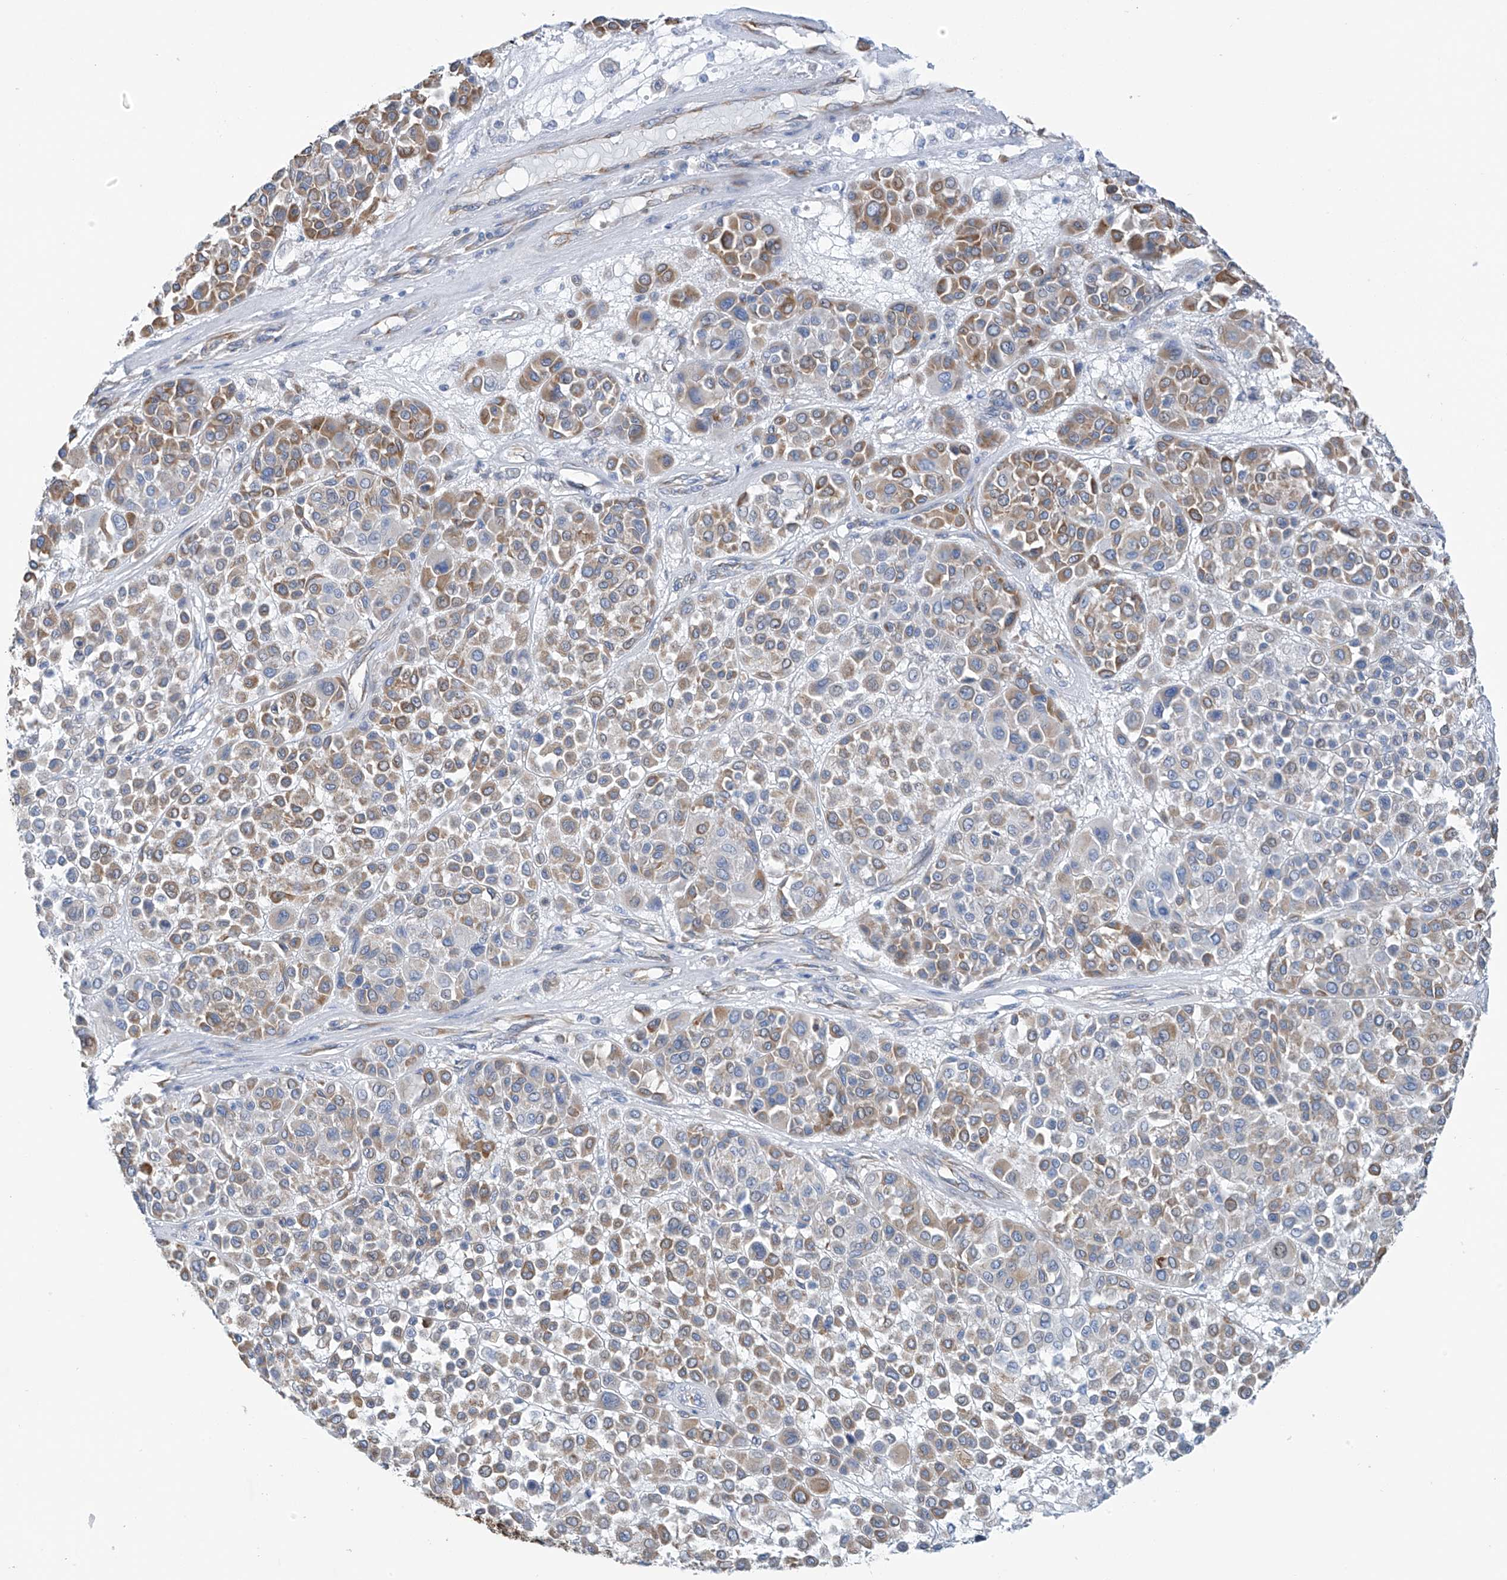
{"staining": {"intensity": "moderate", "quantity": "25%-75%", "location": "cytoplasmic/membranous"}, "tissue": "melanoma", "cell_type": "Tumor cells", "image_type": "cancer", "snomed": [{"axis": "morphology", "description": "Malignant melanoma, Metastatic site"}, {"axis": "topography", "description": "Soft tissue"}], "caption": "This is a photomicrograph of immunohistochemistry staining of melanoma, which shows moderate staining in the cytoplasmic/membranous of tumor cells.", "gene": "RCN2", "patient": {"sex": "male", "age": 41}}